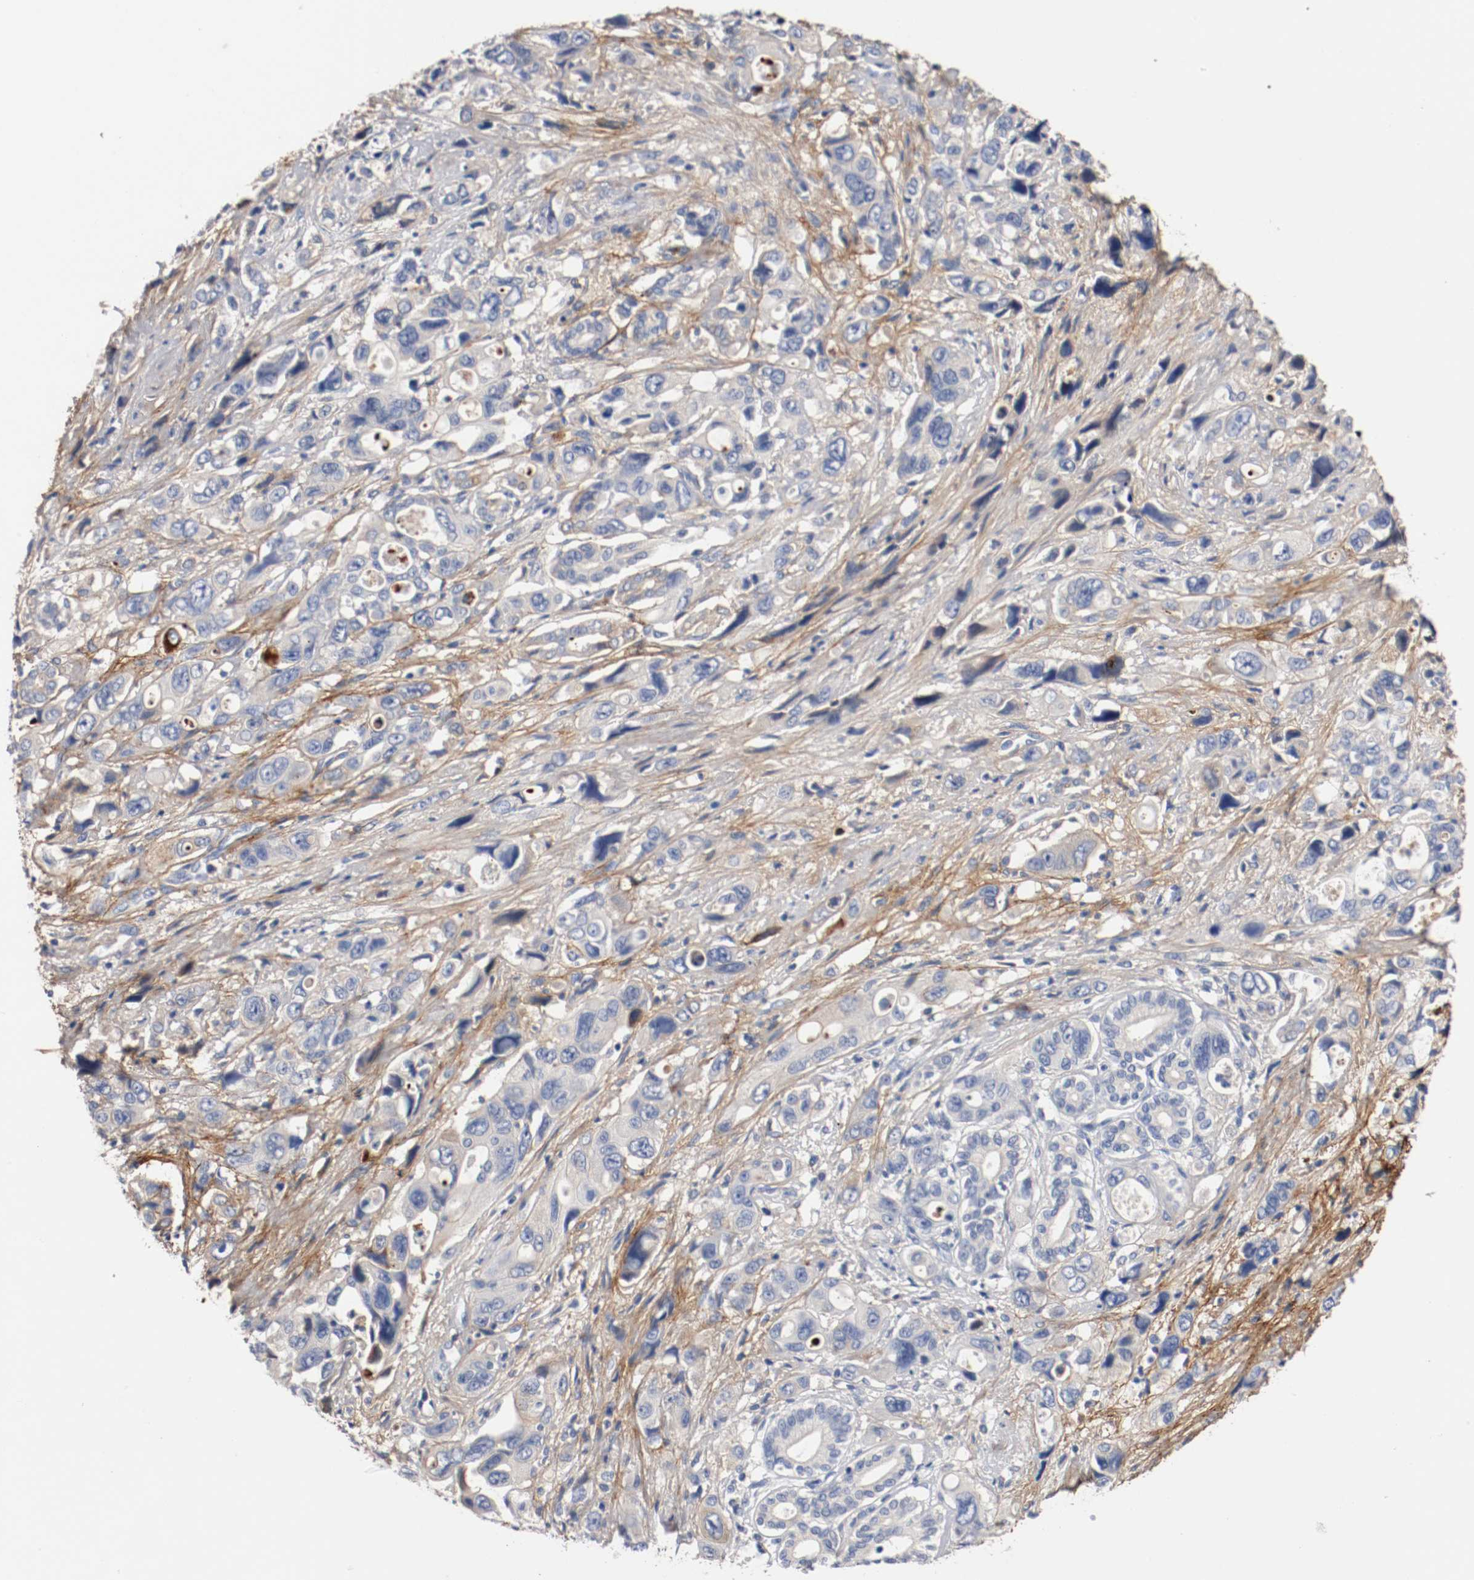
{"staining": {"intensity": "moderate", "quantity": "25%-75%", "location": "cytoplasmic/membranous"}, "tissue": "pancreatic cancer", "cell_type": "Tumor cells", "image_type": "cancer", "snomed": [{"axis": "morphology", "description": "Adenocarcinoma, NOS"}, {"axis": "topography", "description": "Pancreas"}], "caption": "Adenocarcinoma (pancreatic) stained with a protein marker reveals moderate staining in tumor cells.", "gene": "TNC", "patient": {"sex": "male", "age": 46}}